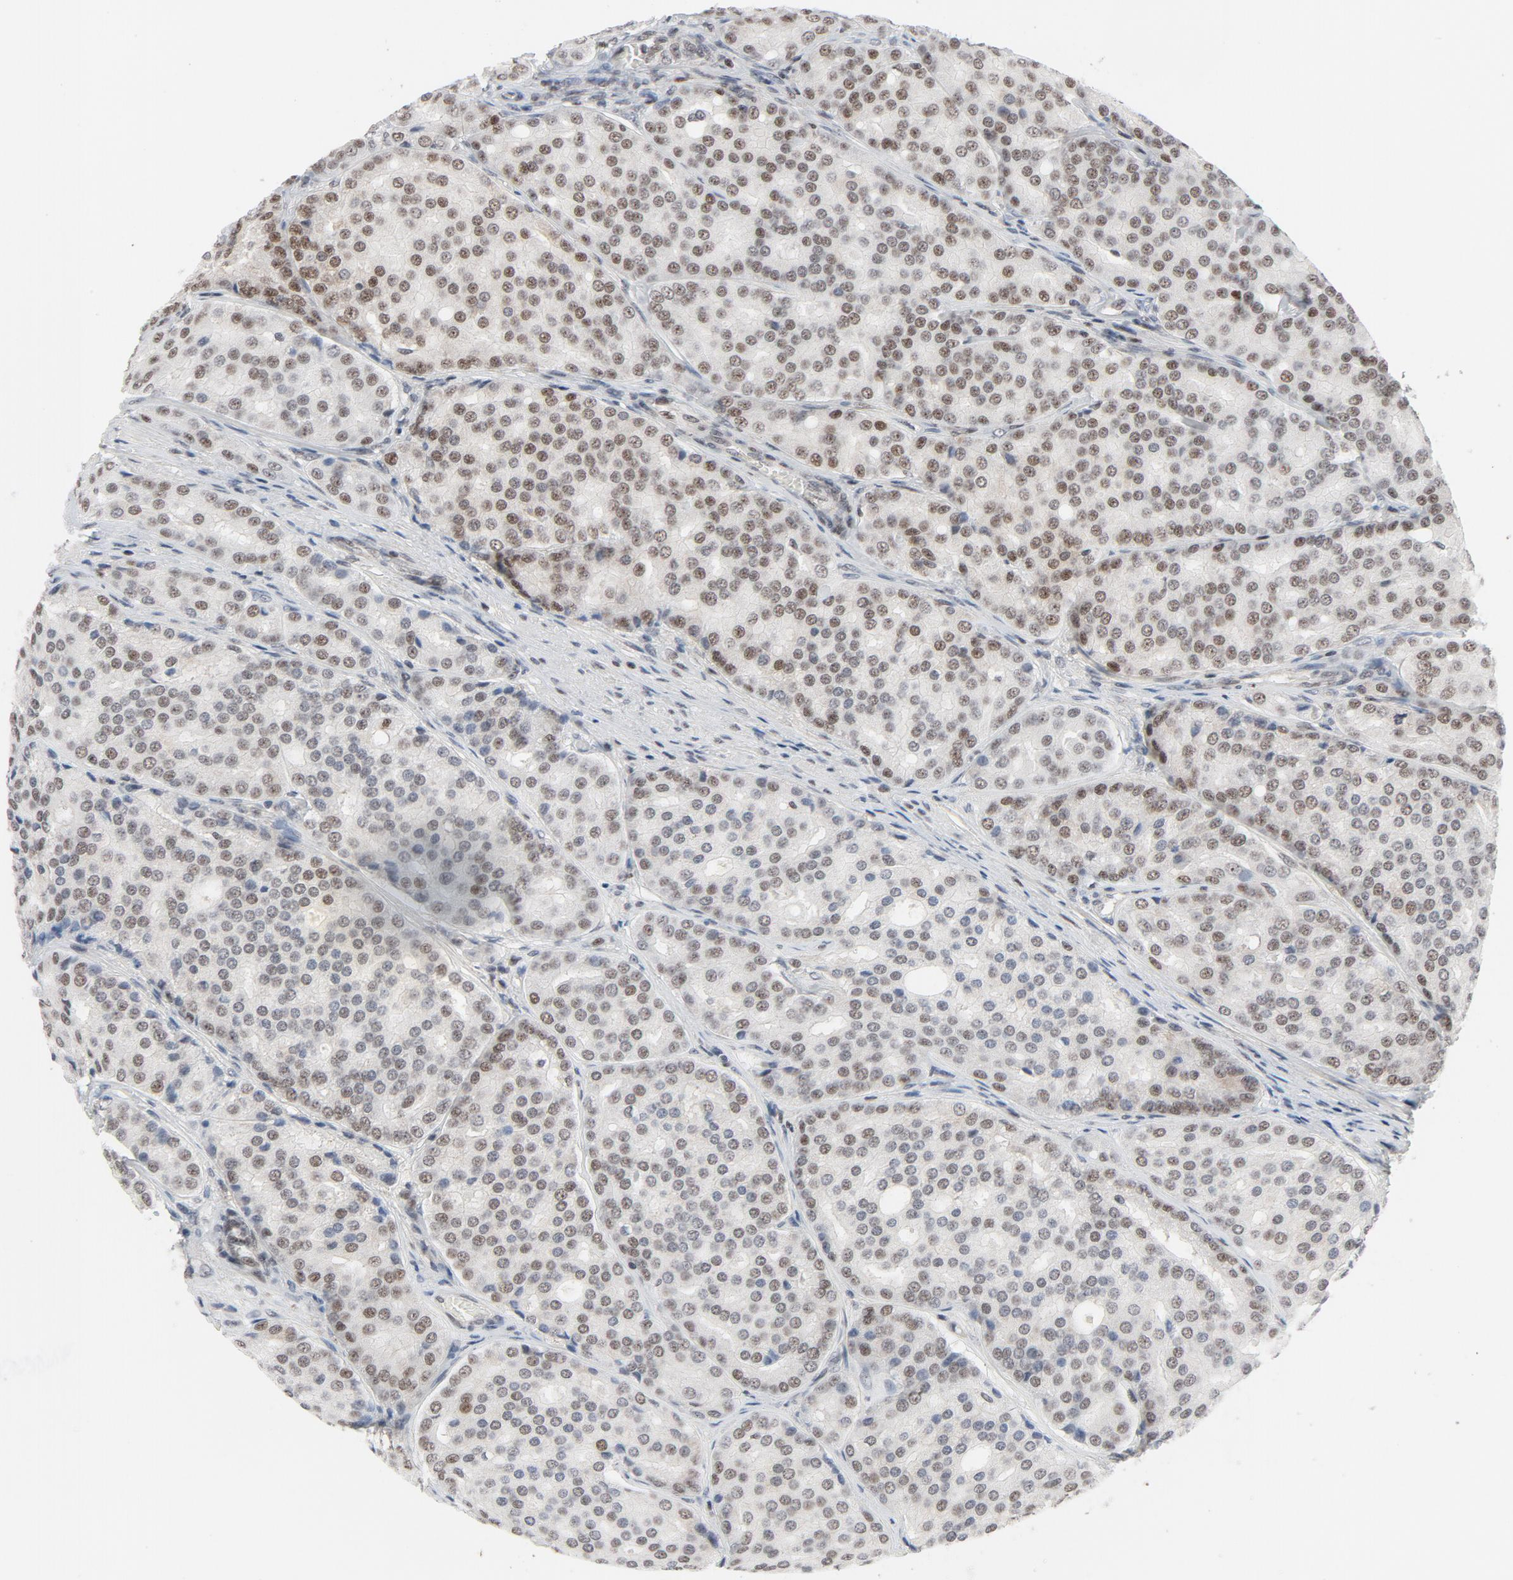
{"staining": {"intensity": "moderate", "quantity": "25%-75%", "location": "nuclear"}, "tissue": "prostate cancer", "cell_type": "Tumor cells", "image_type": "cancer", "snomed": [{"axis": "morphology", "description": "Adenocarcinoma, High grade"}, {"axis": "topography", "description": "Prostate"}], "caption": "Tumor cells reveal medium levels of moderate nuclear expression in about 25%-75% of cells in human prostate cancer (adenocarcinoma (high-grade)). The staining was performed using DAB, with brown indicating positive protein expression. Nuclei are stained blue with hematoxylin.", "gene": "JMJD6", "patient": {"sex": "male", "age": 64}}